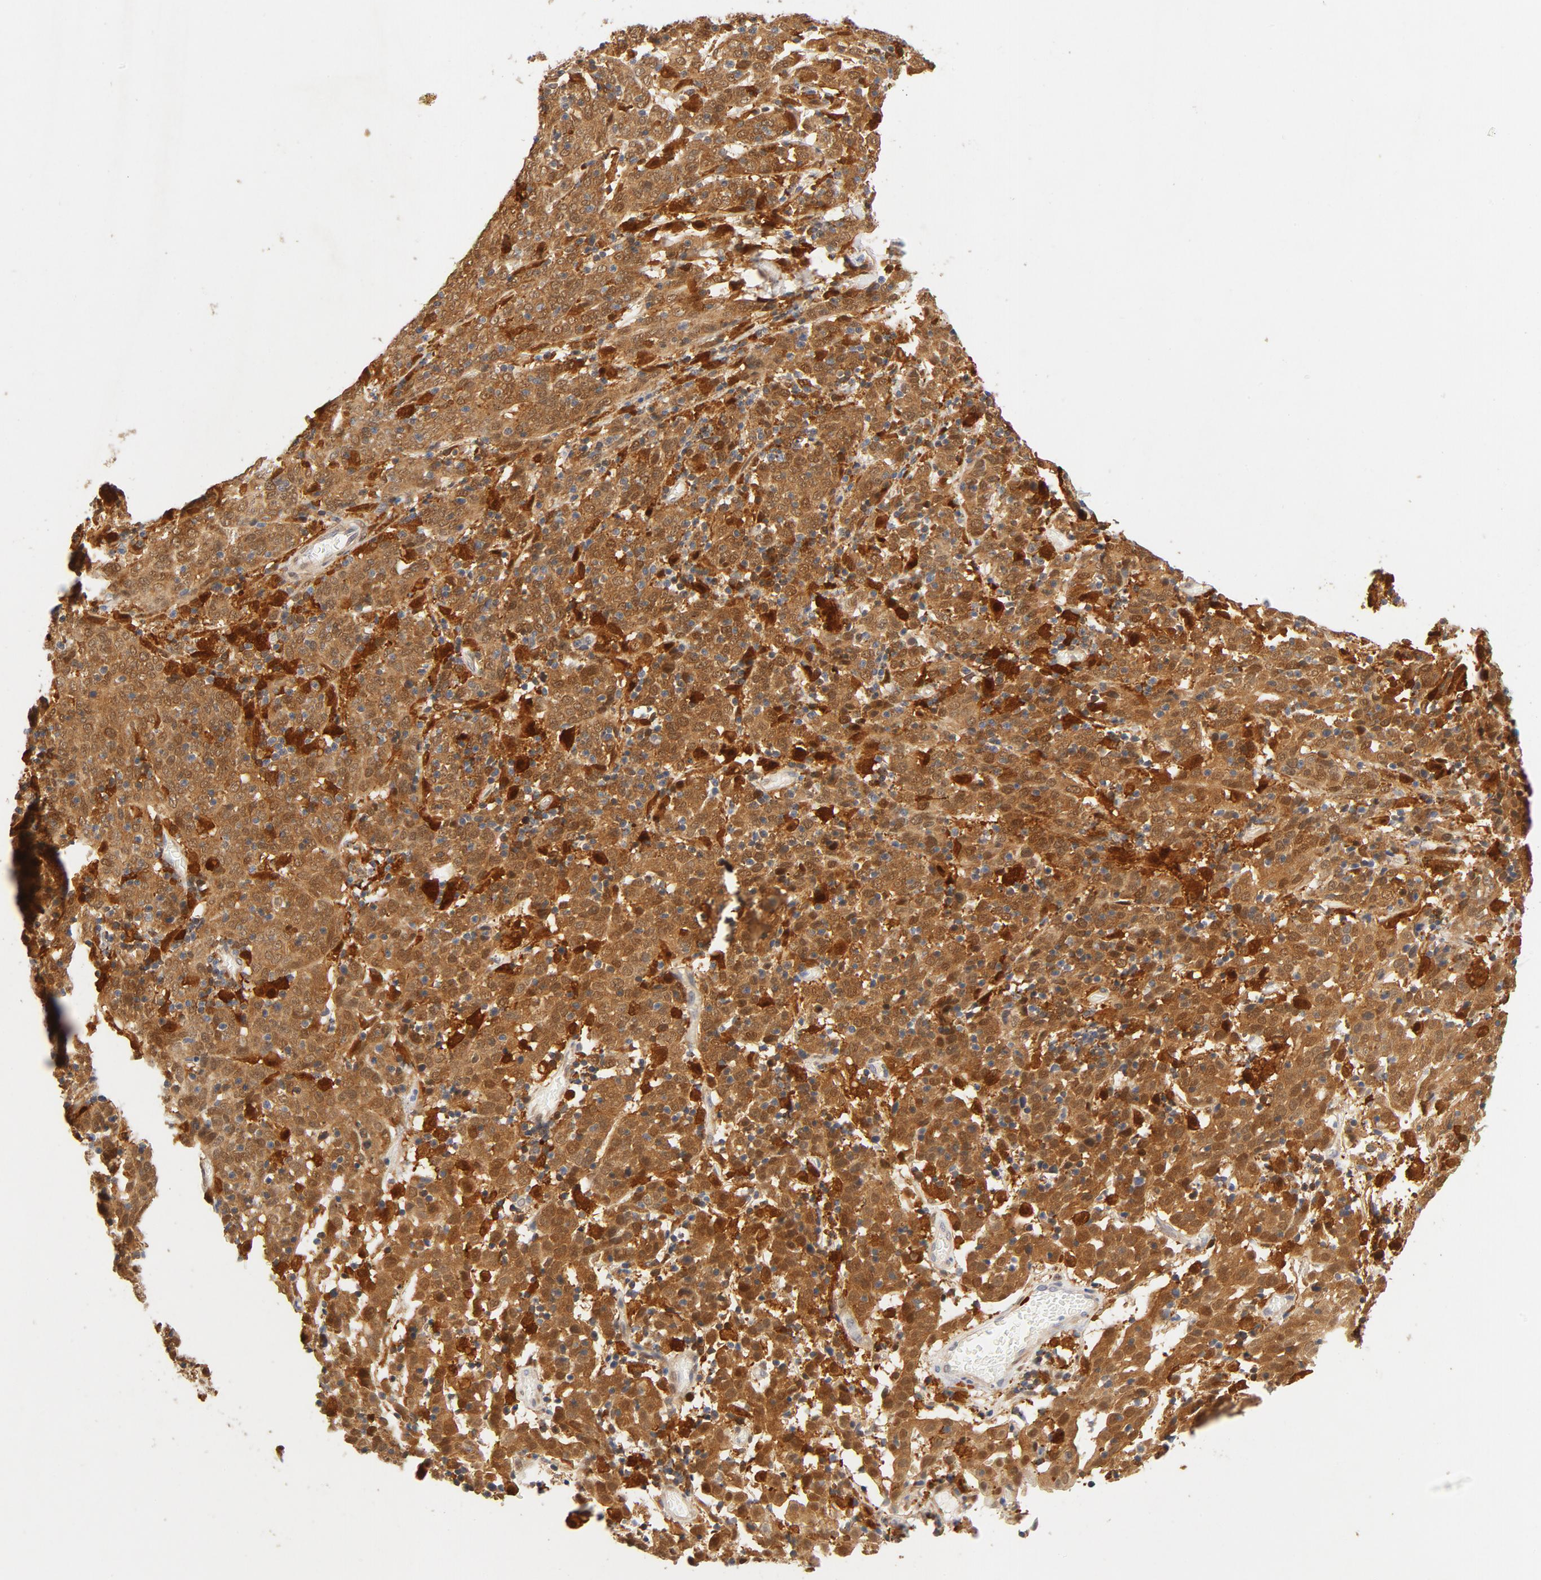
{"staining": {"intensity": "strong", "quantity": ">75%", "location": "cytoplasmic/membranous"}, "tissue": "cervical cancer", "cell_type": "Tumor cells", "image_type": "cancer", "snomed": [{"axis": "morphology", "description": "Normal tissue, NOS"}, {"axis": "morphology", "description": "Squamous cell carcinoma, NOS"}, {"axis": "topography", "description": "Cervix"}], "caption": "Immunohistochemical staining of human cervical squamous cell carcinoma displays high levels of strong cytoplasmic/membranous staining in about >75% of tumor cells. Using DAB (3,3'-diaminobenzidine) (brown) and hematoxylin (blue) stains, captured at high magnification using brightfield microscopy.", "gene": "STAT1", "patient": {"sex": "female", "age": 67}}